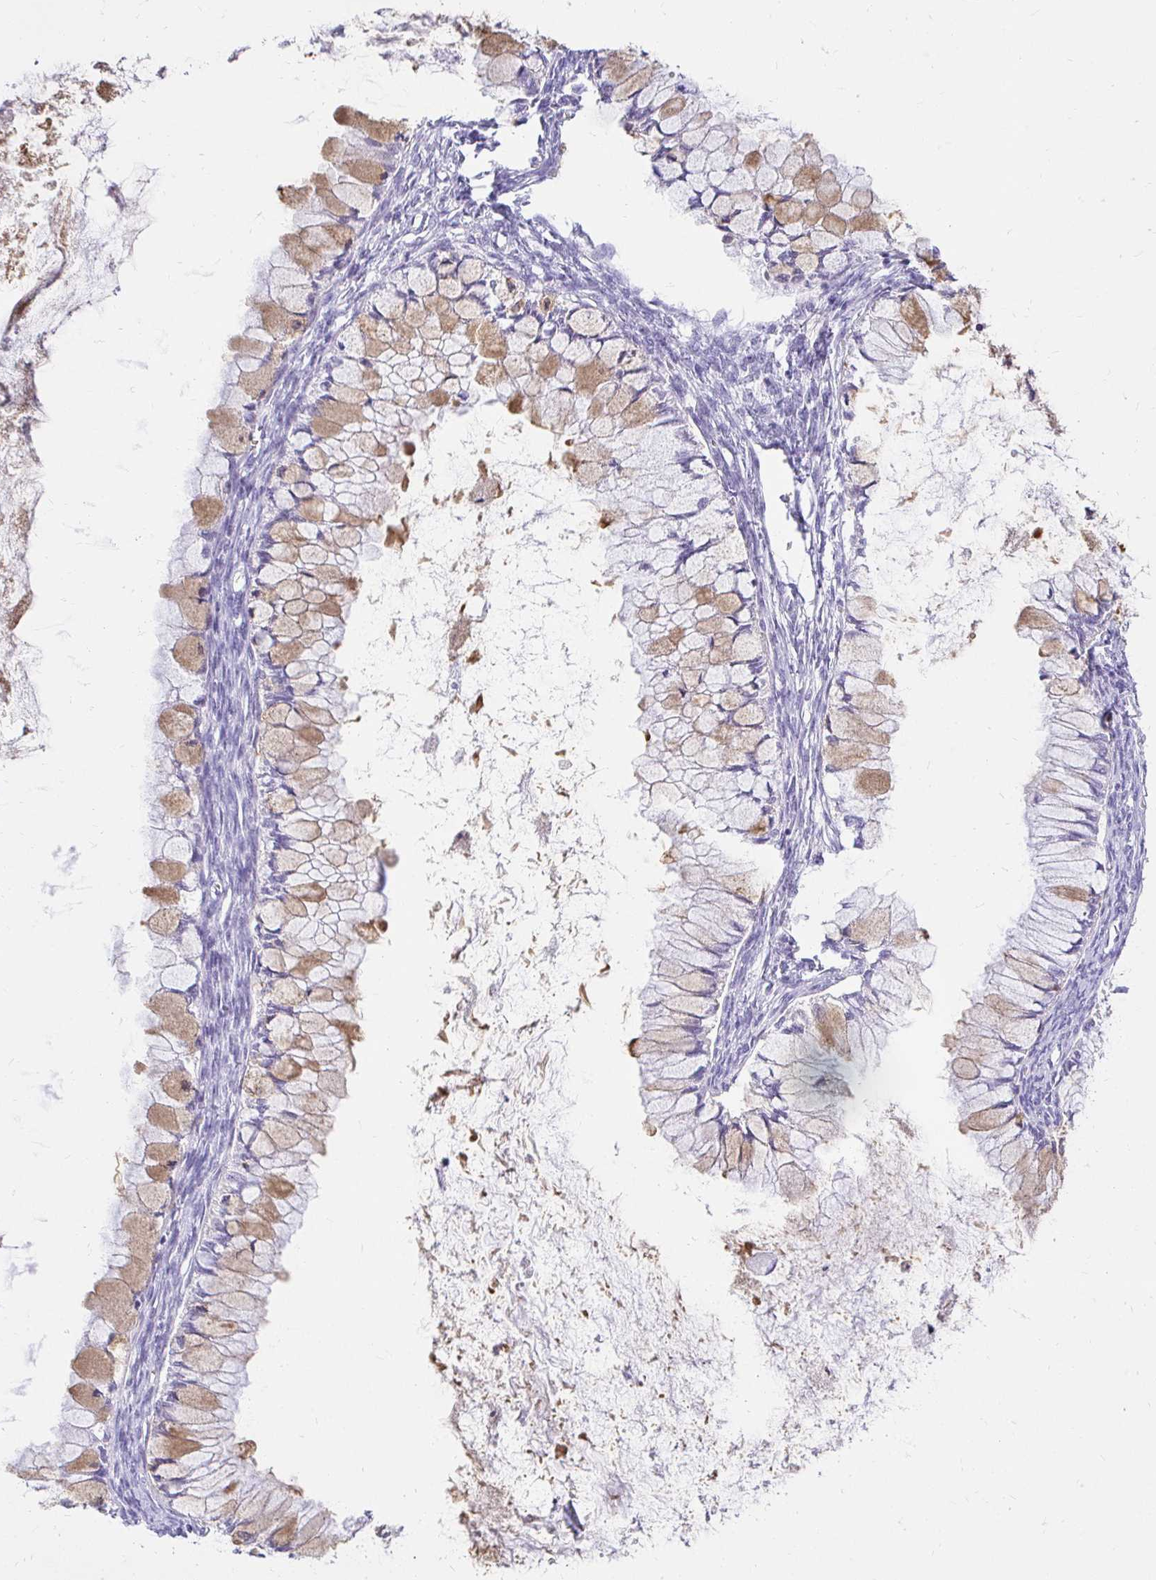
{"staining": {"intensity": "moderate", "quantity": "25%-75%", "location": "cytoplasmic/membranous"}, "tissue": "ovarian cancer", "cell_type": "Tumor cells", "image_type": "cancer", "snomed": [{"axis": "morphology", "description": "Cystadenocarcinoma, mucinous, NOS"}, {"axis": "topography", "description": "Ovary"}], "caption": "Human ovarian cancer (mucinous cystadenocarcinoma) stained for a protein (brown) reveals moderate cytoplasmic/membranous positive expression in approximately 25%-75% of tumor cells.", "gene": "FATE1", "patient": {"sex": "female", "age": 34}}